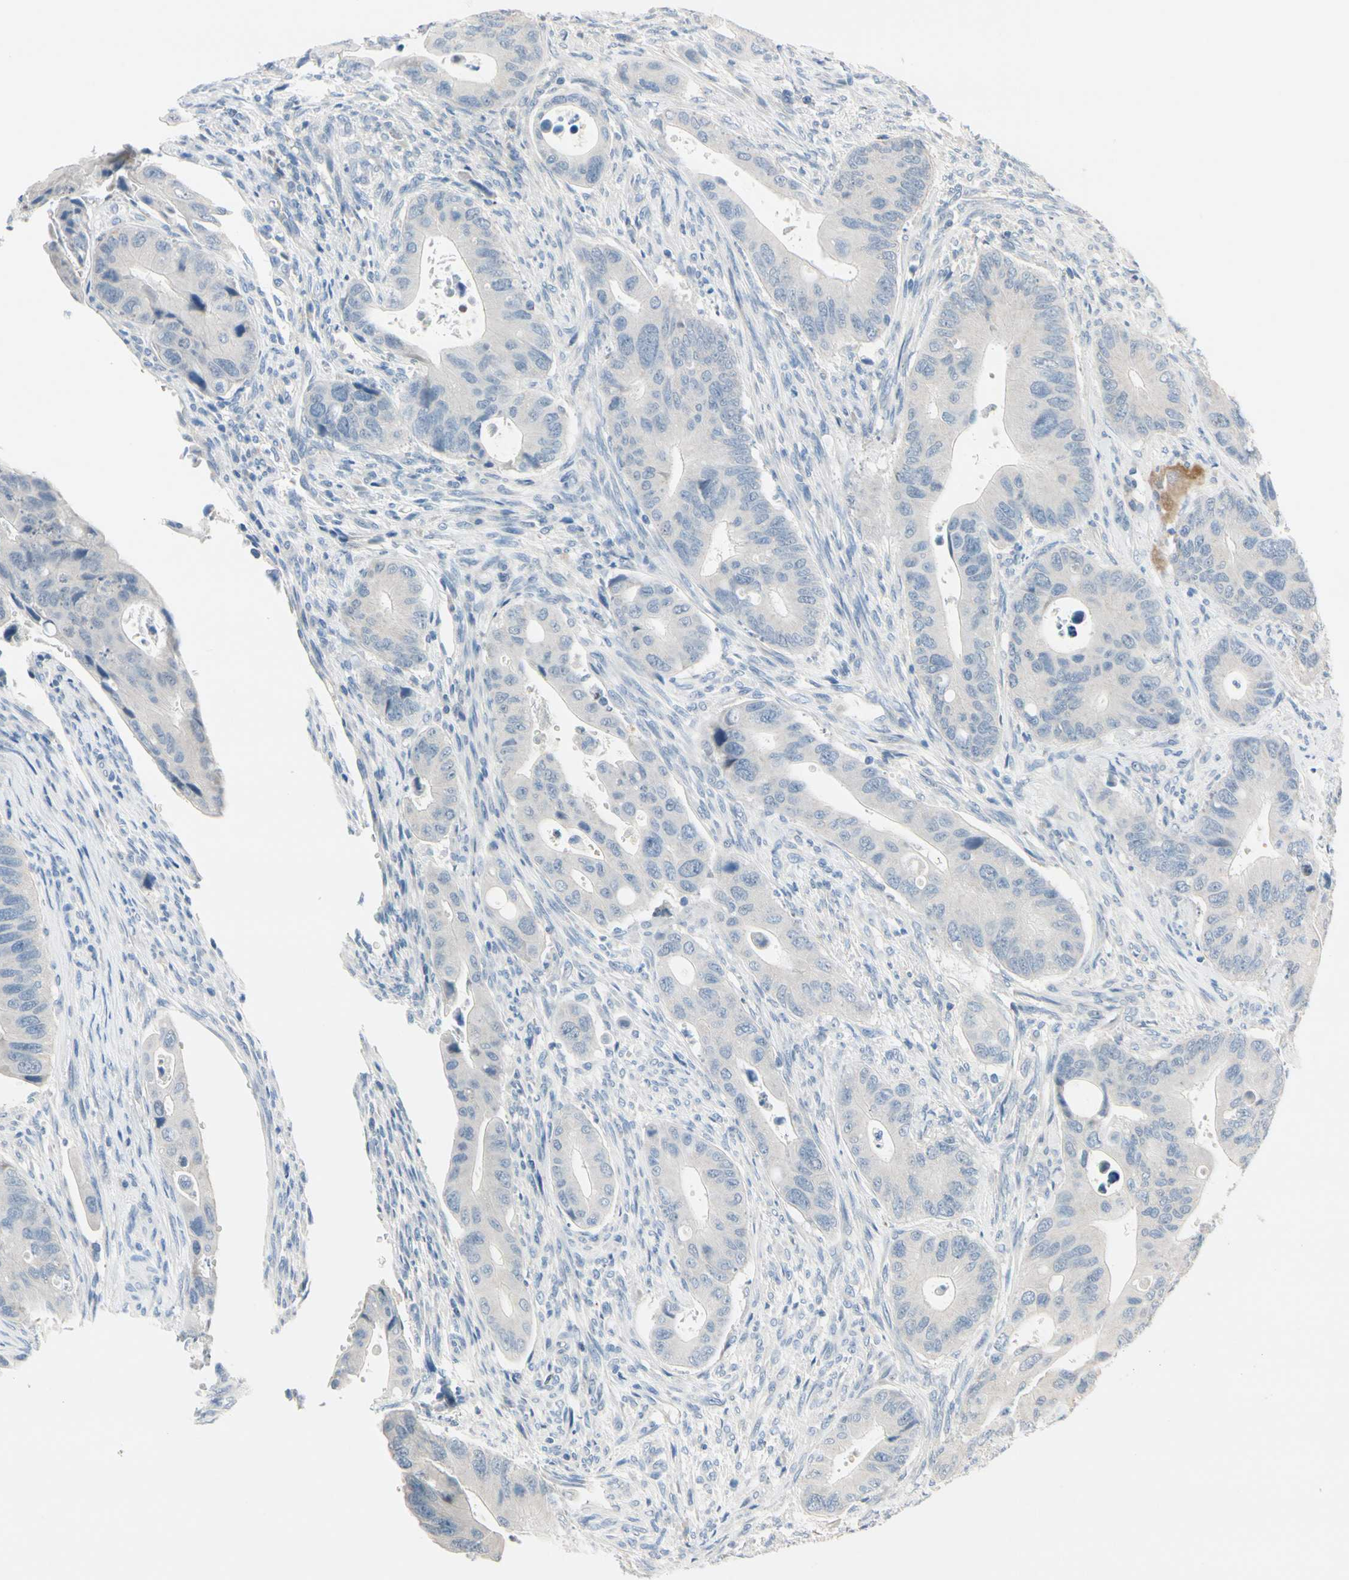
{"staining": {"intensity": "negative", "quantity": "none", "location": "none"}, "tissue": "colorectal cancer", "cell_type": "Tumor cells", "image_type": "cancer", "snomed": [{"axis": "morphology", "description": "Adenocarcinoma, NOS"}, {"axis": "topography", "description": "Rectum"}], "caption": "This micrograph is of colorectal cancer (adenocarcinoma) stained with immunohistochemistry to label a protein in brown with the nuclei are counter-stained blue. There is no staining in tumor cells. (DAB immunohistochemistry, high magnification).", "gene": "SLC27A6", "patient": {"sex": "female", "age": 57}}